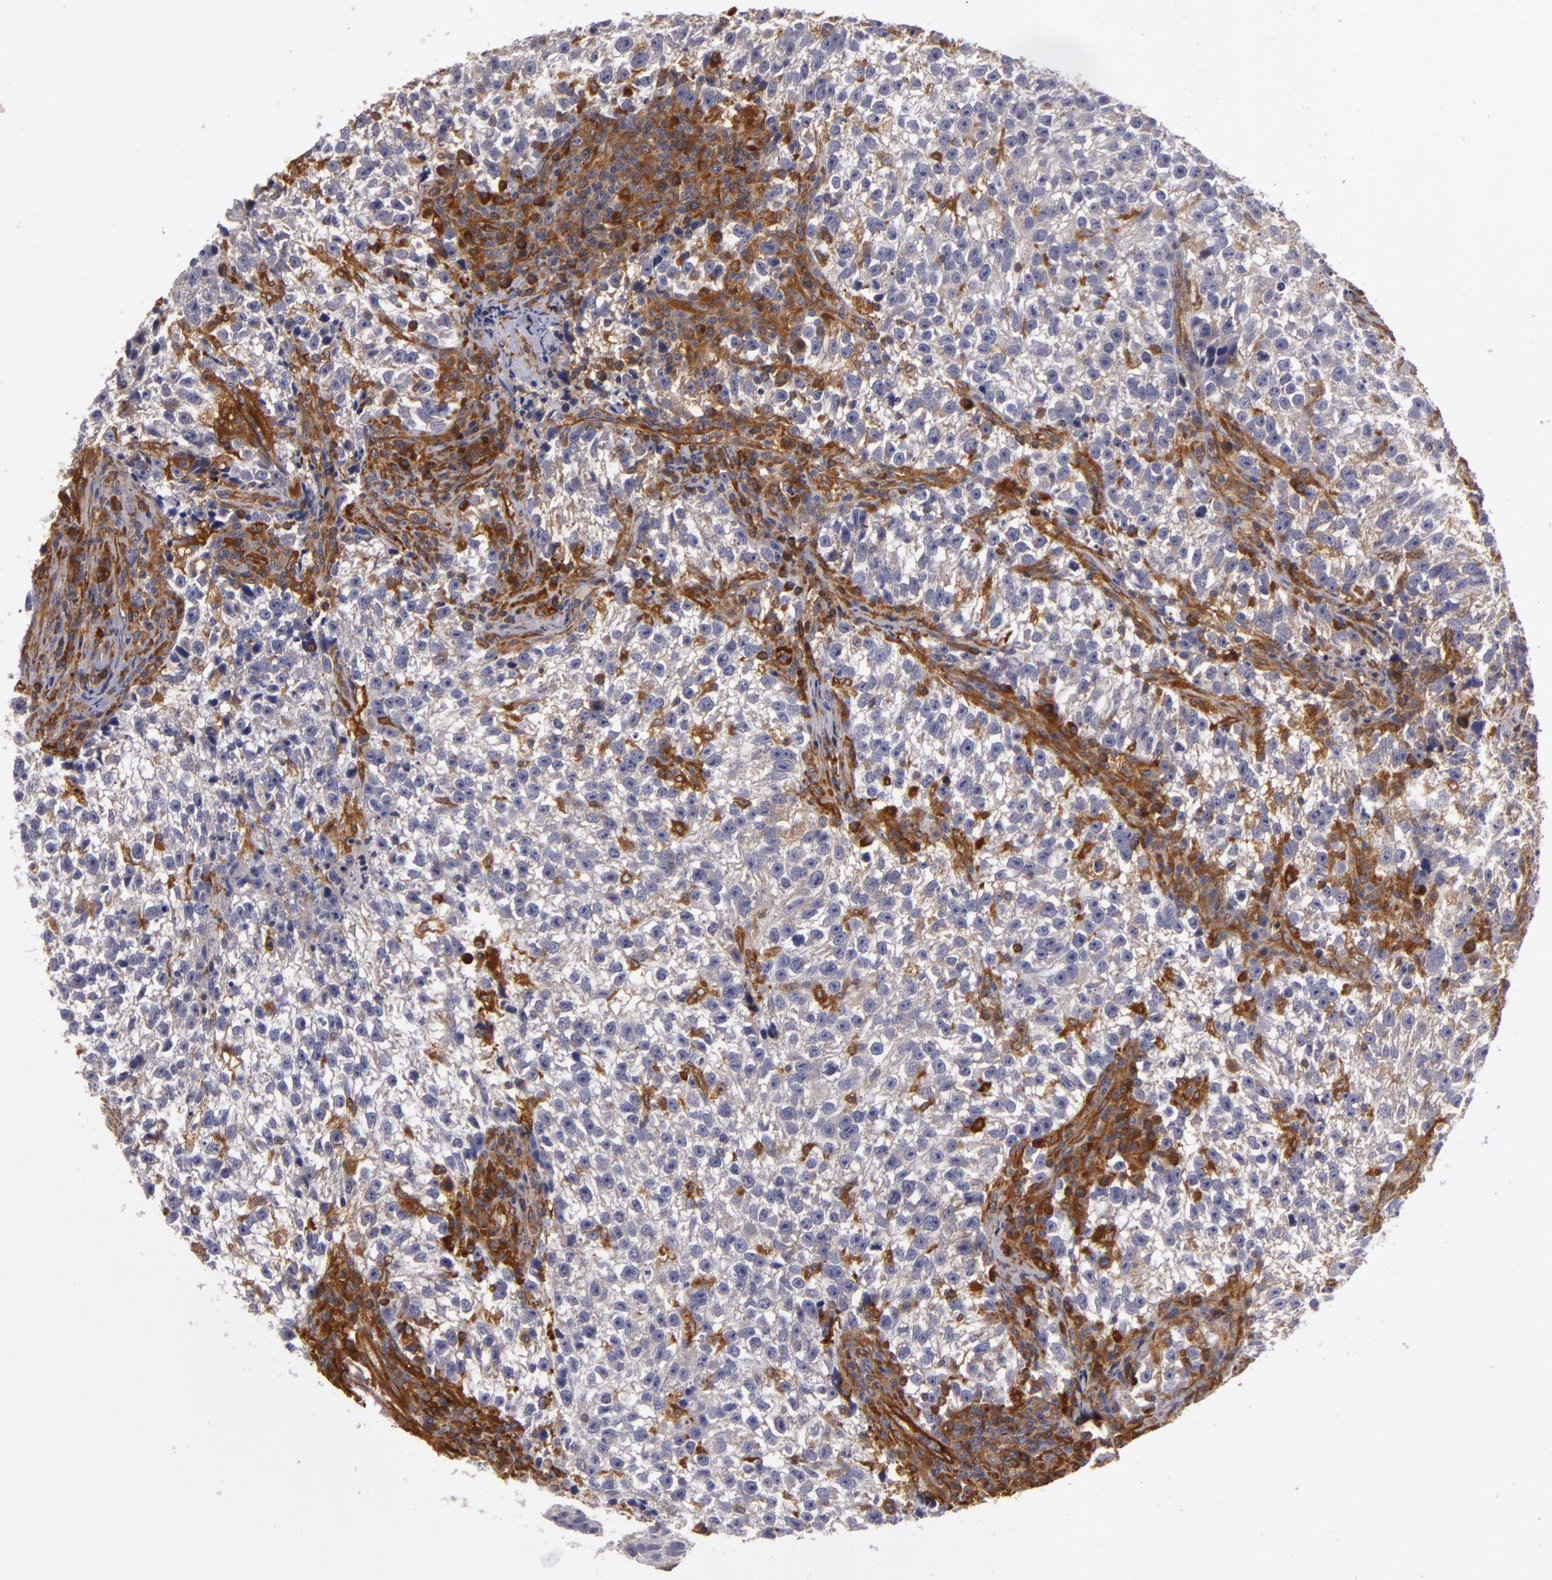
{"staining": {"intensity": "negative", "quantity": "none", "location": "none"}, "tissue": "testis cancer", "cell_type": "Tumor cells", "image_type": "cancer", "snomed": [{"axis": "morphology", "description": "Seminoma, NOS"}, {"axis": "topography", "description": "Testis"}], "caption": "High power microscopy micrograph of an immunohistochemistry micrograph of seminoma (testis), revealing no significant positivity in tumor cells. The staining was performed using DAB (3,3'-diaminobenzidine) to visualize the protein expression in brown, while the nuclei were stained in blue with hematoxylin (Magnification: 20x).", "gene": "ZNF229", "patient": {"sex": "male", "age": 38}}